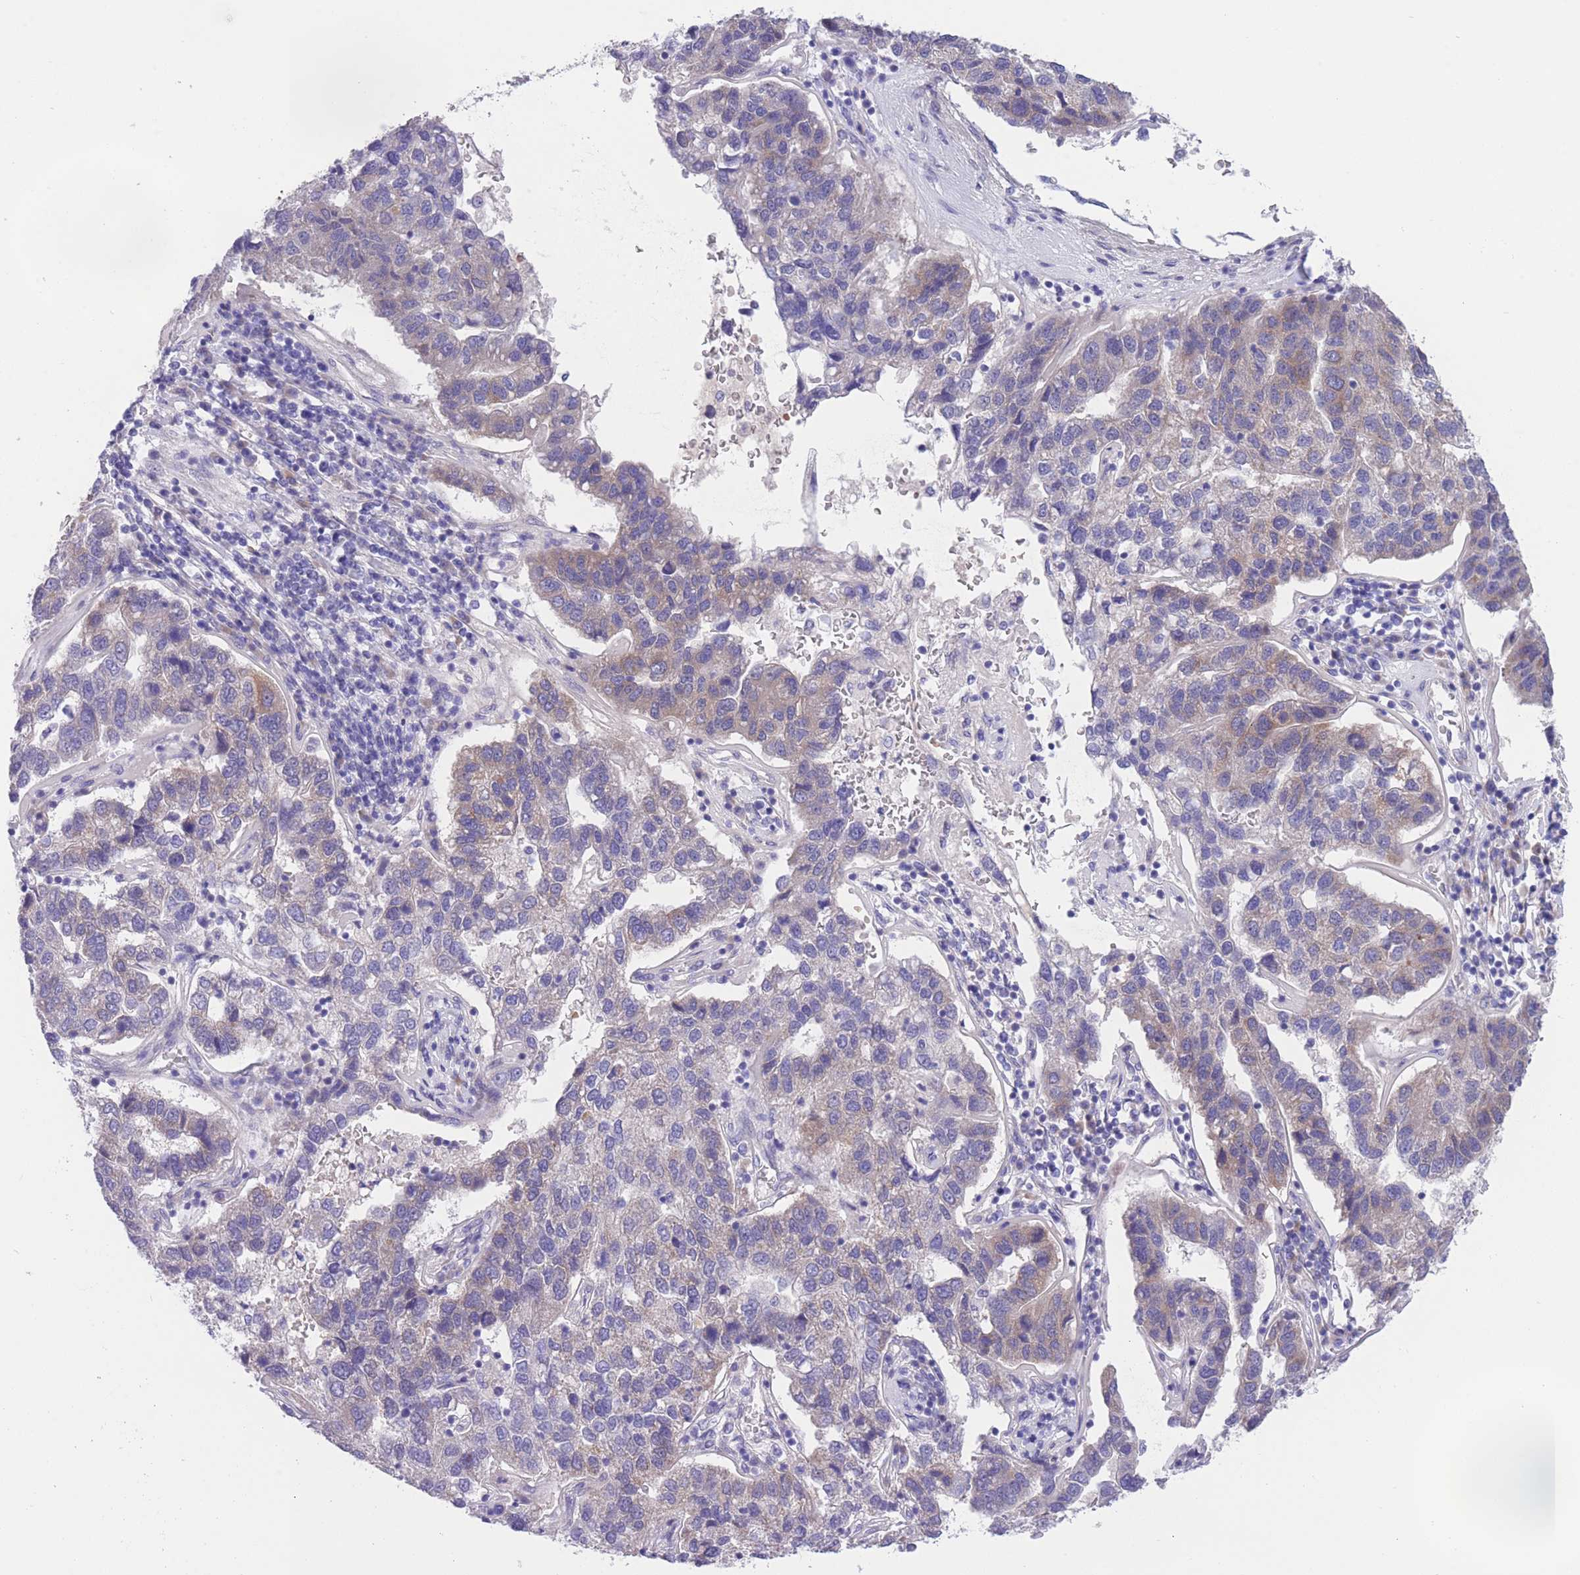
{"staining": {"intensity": "weak", "quantity": "<25%", "location": "cytoplasmic/membranous"}, "tissue": "pancreatic cancer", "cell_type": "Tumor cells", "image_type": "cancer", "snomed": [{"axis": "morphology", "description": "Adenocarcinoma, NOS"}, {"axis": "topography", "description": "Pancreas"}], "caption": "A micrograph of pancreatic cancer (adenocarcinoma) stained for a protein demonstrates no brown staining in tumor cells.", "gene": "WWOX", "patient": {"sex": "female", "age": 61}}